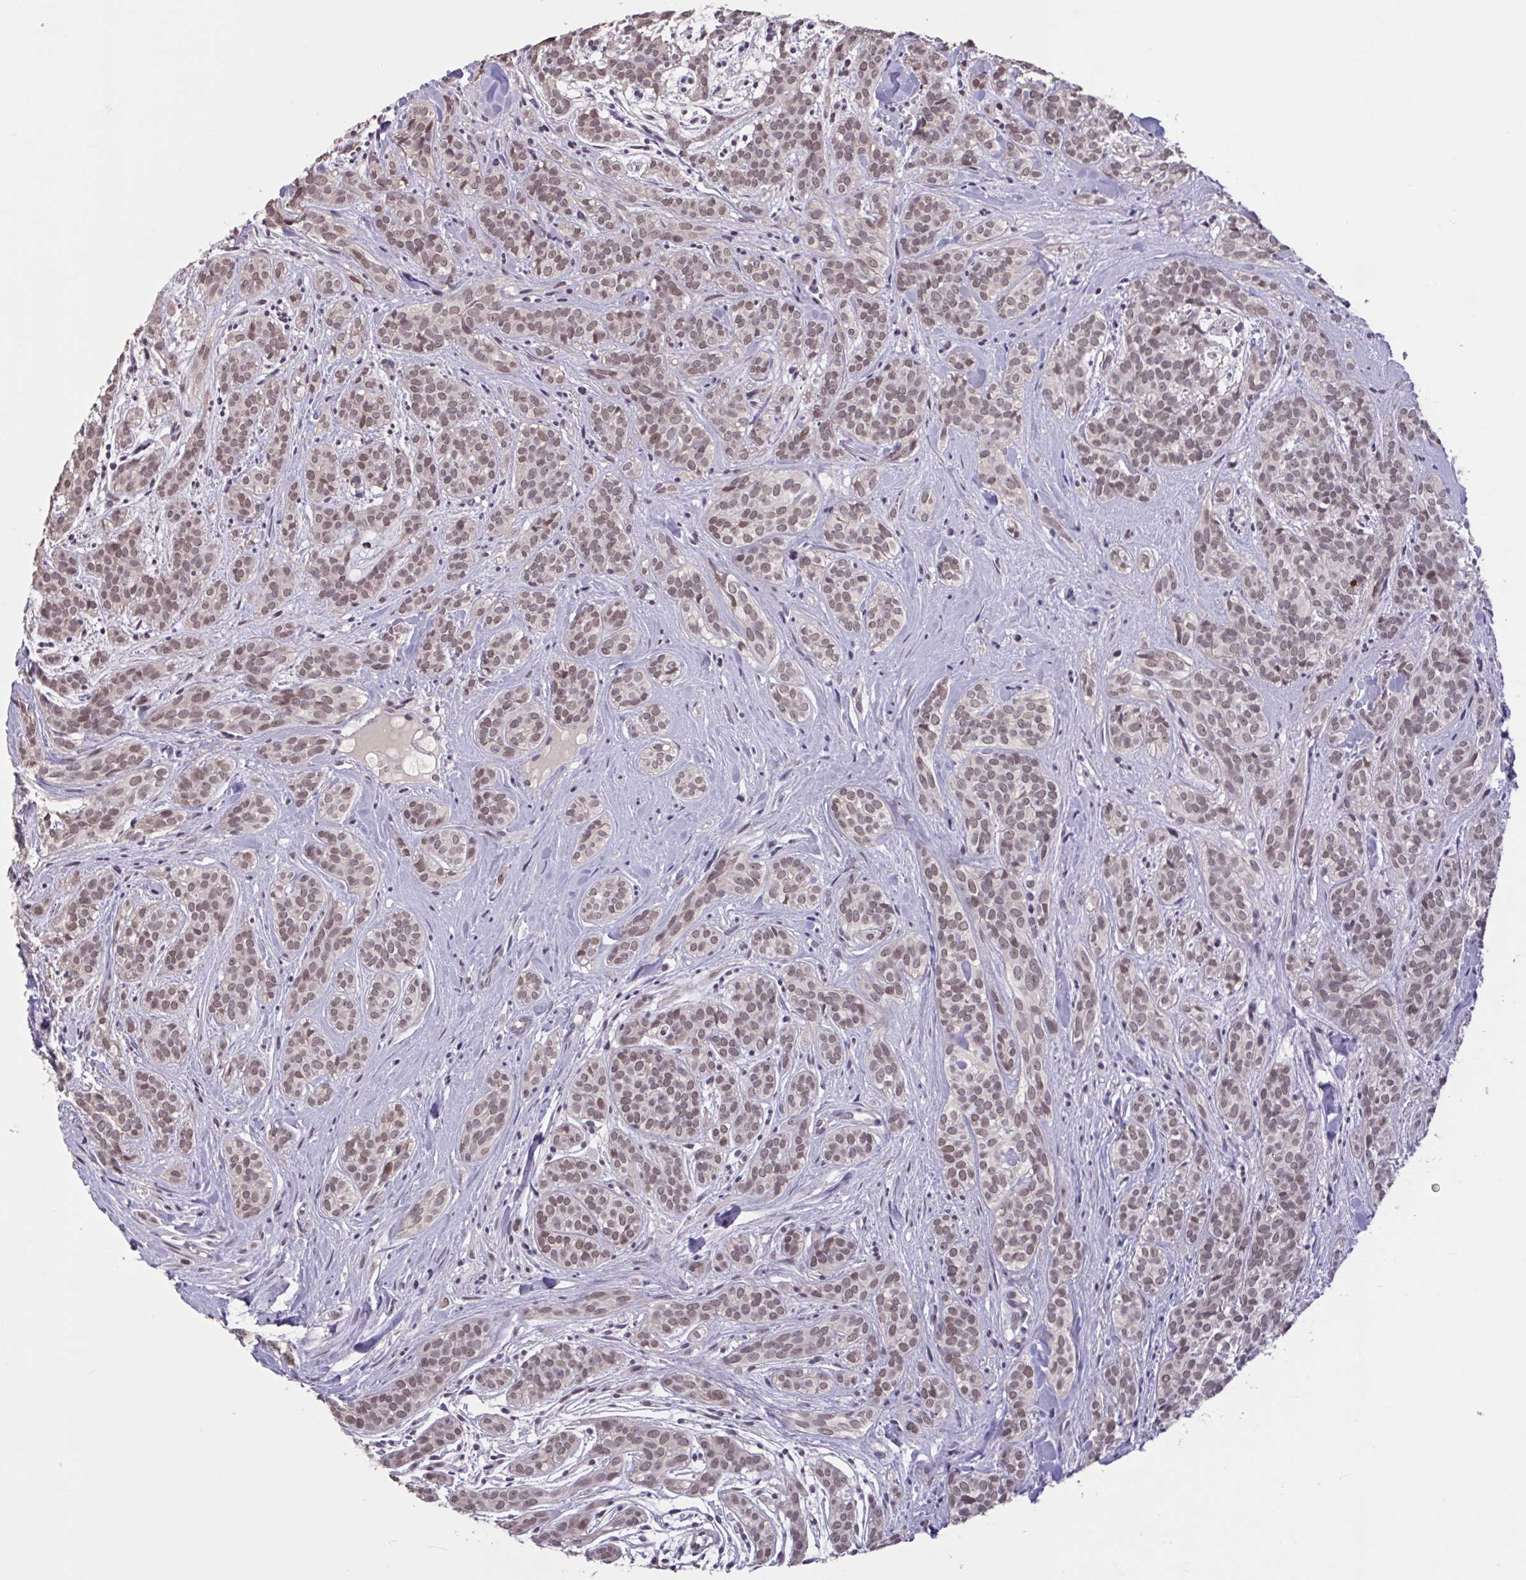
{"staining": {"intensity": "moderate", "quantity": ">75%", "location": "nuclear"}, "tissue": "head and neck cancer", "cell_type": "Tumor cells", "image_type": "cancer", "snomed": [{"axis": "morphology", "description": "Adenocarcinoma, NOS"}, {"axis": "topography", "description": "Head-Neck"}], "caption": "IHC micrograph of human adenocarcinoma (head and neck) stained for a protein (brown), which exhibits medium levels of moderate nuclear expression in about >75% of tumor cells.", "gene": "ZNF414", "patient": {"sex": "female", "age": 57}}